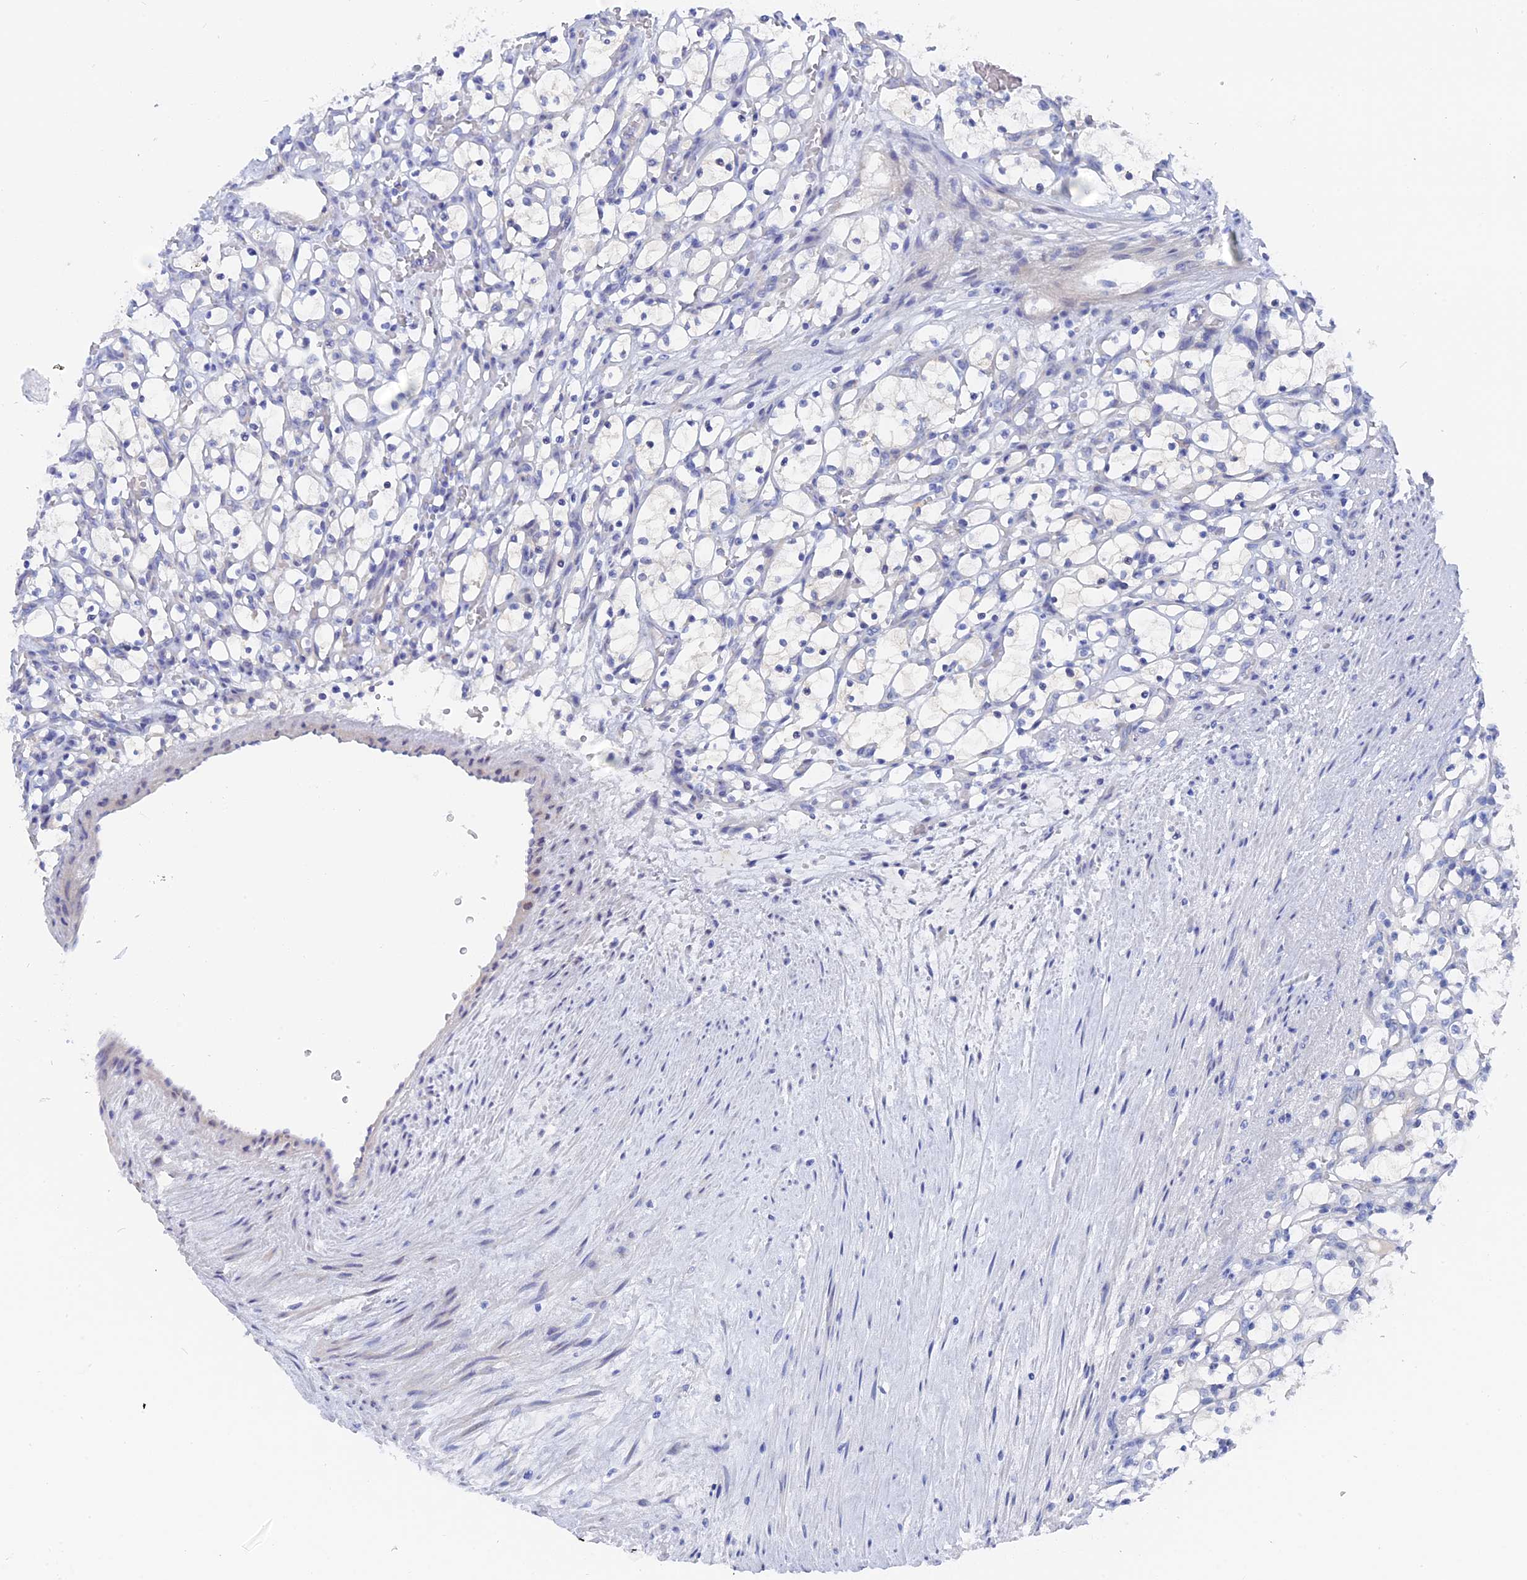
{"staining": {"intensity": "negative", "quantity": "none", "location": "none"}, "tissue": "renal cancer", "cell_type": "Tumor cells", "image_type": "cancer", "snomed": [{"axis": "morphology", "description": "Adenocarcinoma, NOS"}, {"axis": "topography", "description": "Kidney"}], "caption": "Tumor cells show no significant protein expression in adenocarcinoma (renal).", "gene": "DACT3", "patient": {"sex": "female", "age": 69}}